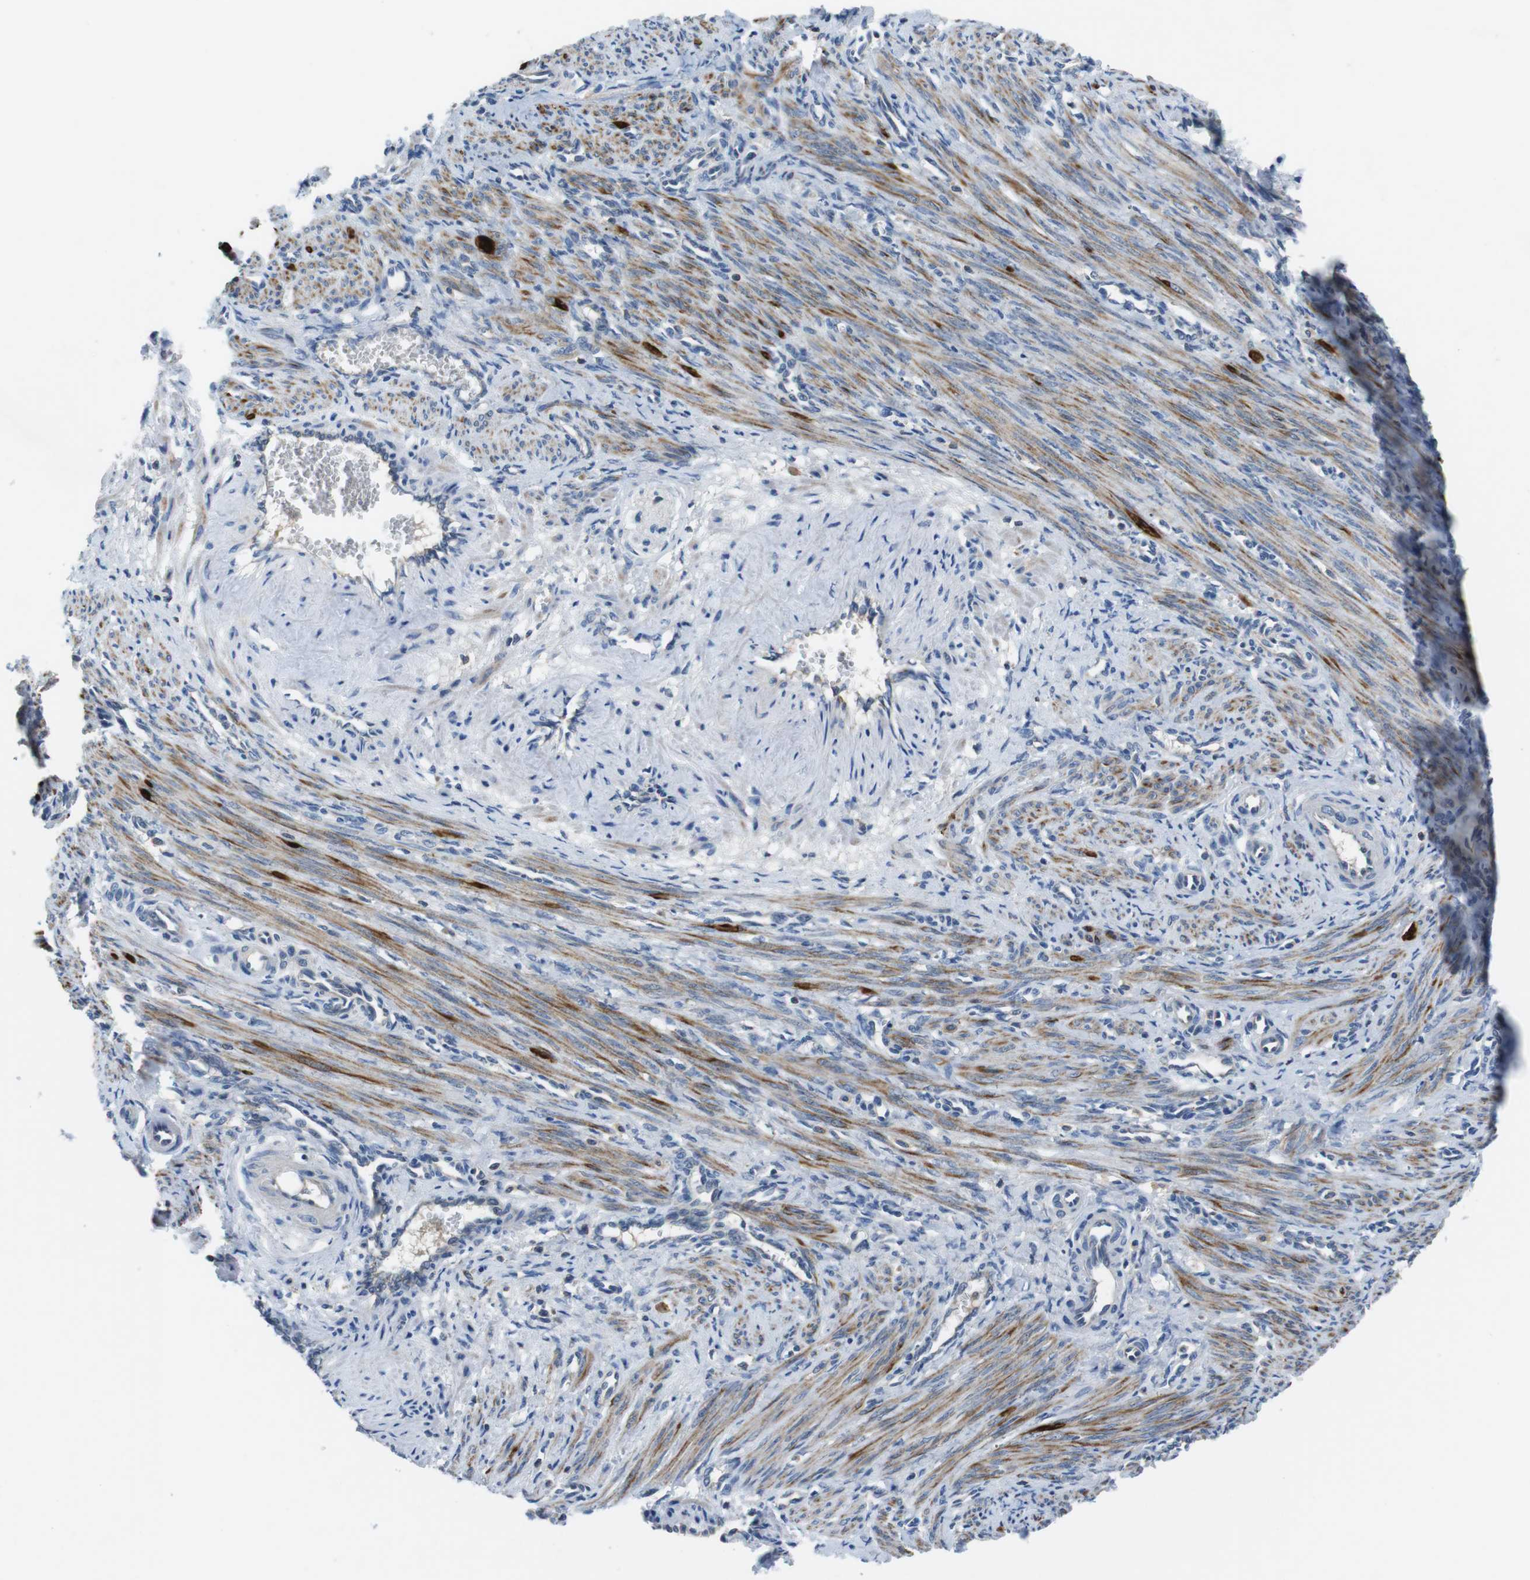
{"staining": {"intensity": "moderate", "quantity": ">75%", "location": "cytoplasmic/membranous"}, "tissue": "smooth muscle", "cell_type": "Smooth muscle cells", "image_type": "normal", "snomed": [{"axis": "morphology", "description": "Normal tissue, NOS"}, {"axis": "topography", "description": "Endometrium"}], "caption": "Moderate cytoplasmic/membranous protein staining is appreciated in approximately >75% of smooth muscle cells in smooth muscle. (DAB (3,3'-diaminobenzidine) = brown stain, brightfield microscopy at high magnification).", "gene": "PIK3CD", "patient": {"sex": "female", "age": 33}}